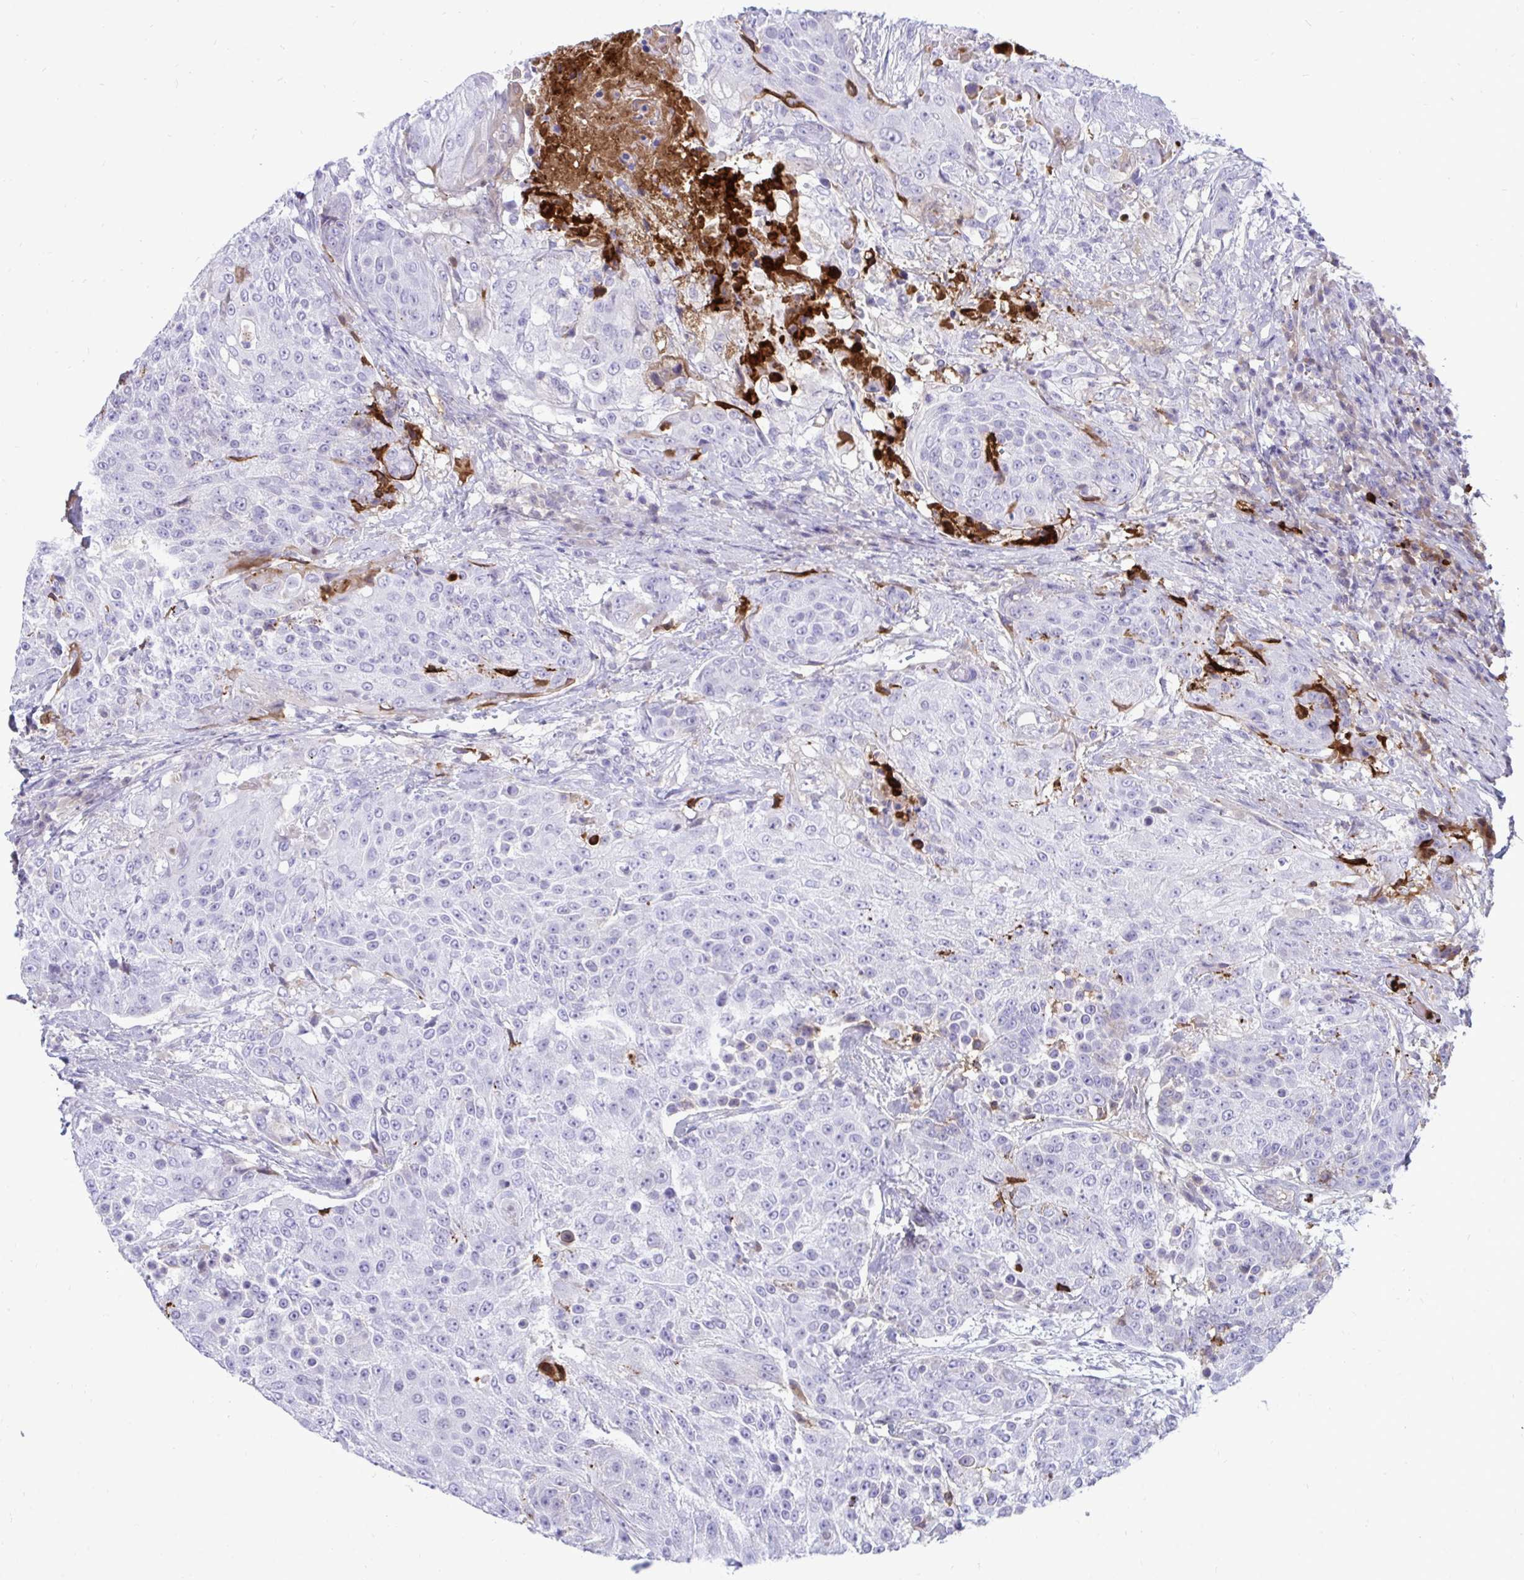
{"staining": {"intensity": "negative", "quantity": "none", "location": "none"}, "tissue": "urothelial cancer", "cell_type": "Tumor cells", "image_type": "cancer", "snomed": [{"axis": "morphology", "description": "Urothelial carcinoma, High grade"}, {"axis": "topography", "description": "Urinary bladder"}], "caption": "High power microscopy micrograph of an immunohistochemistry (IHC) photomicrograph of high-grade urothelial carcinoma, revealing no significant staining in tumor cells.", "gene": "F2", "patient": {"sex": "female", "age": 63}}